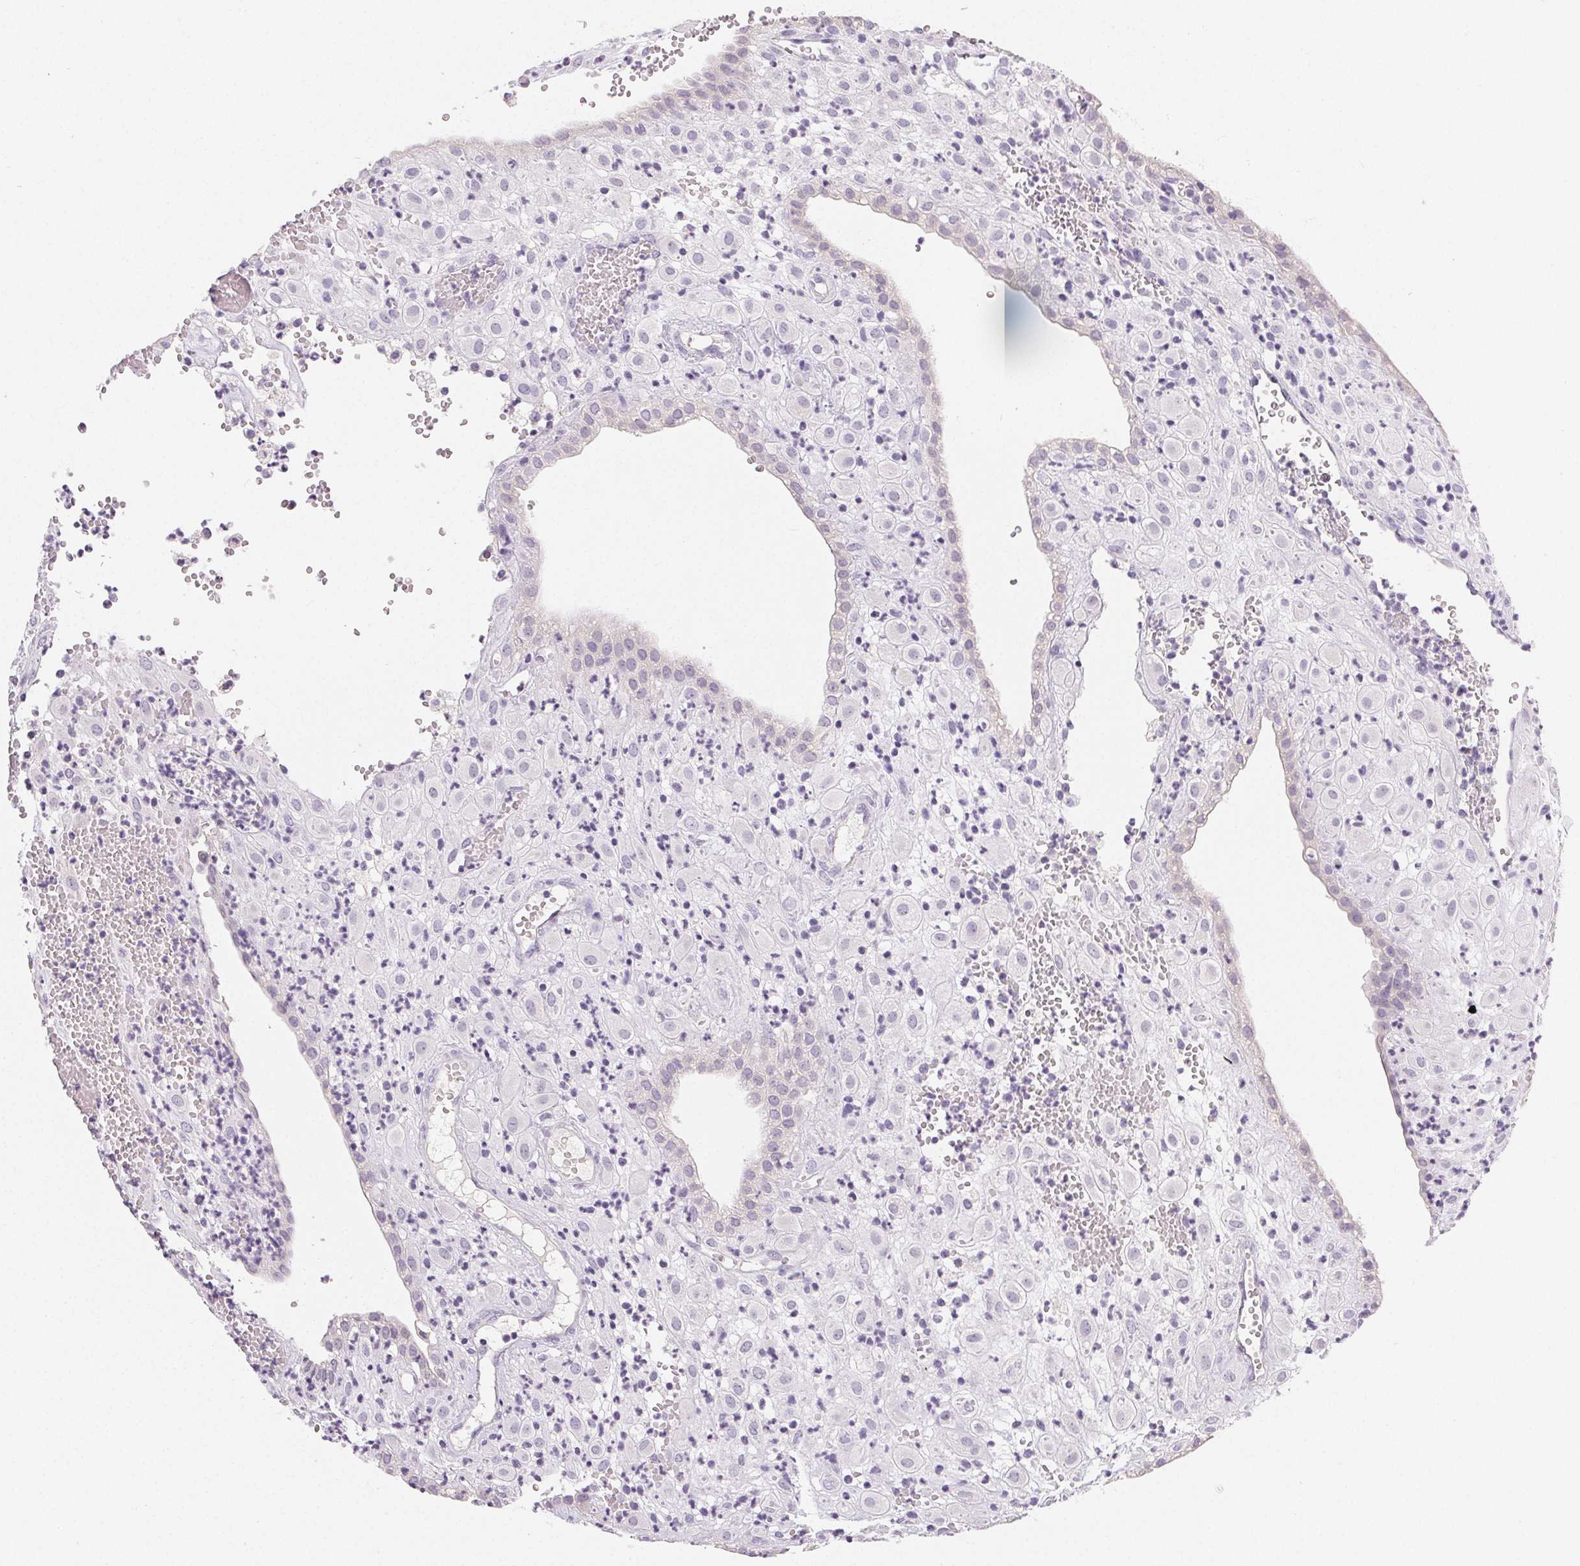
{"staining": {"intensity": "negative", "quantity": "none", "location": "none"}, "tissue": "placenta", "cell_type": "Decidual cells", "image_type": "normal", "snomed": [{"axis": "morphology", "description": "Normal tissue, NOS"}, {"axis": "topography", "description": "Placenta"}], "caption": "Immunohistochemistry (IHC) of normal human placenta shows no staining in decidual cells.", "gene": "MIOX", "patient": {"sex": "female", "age": 24}}